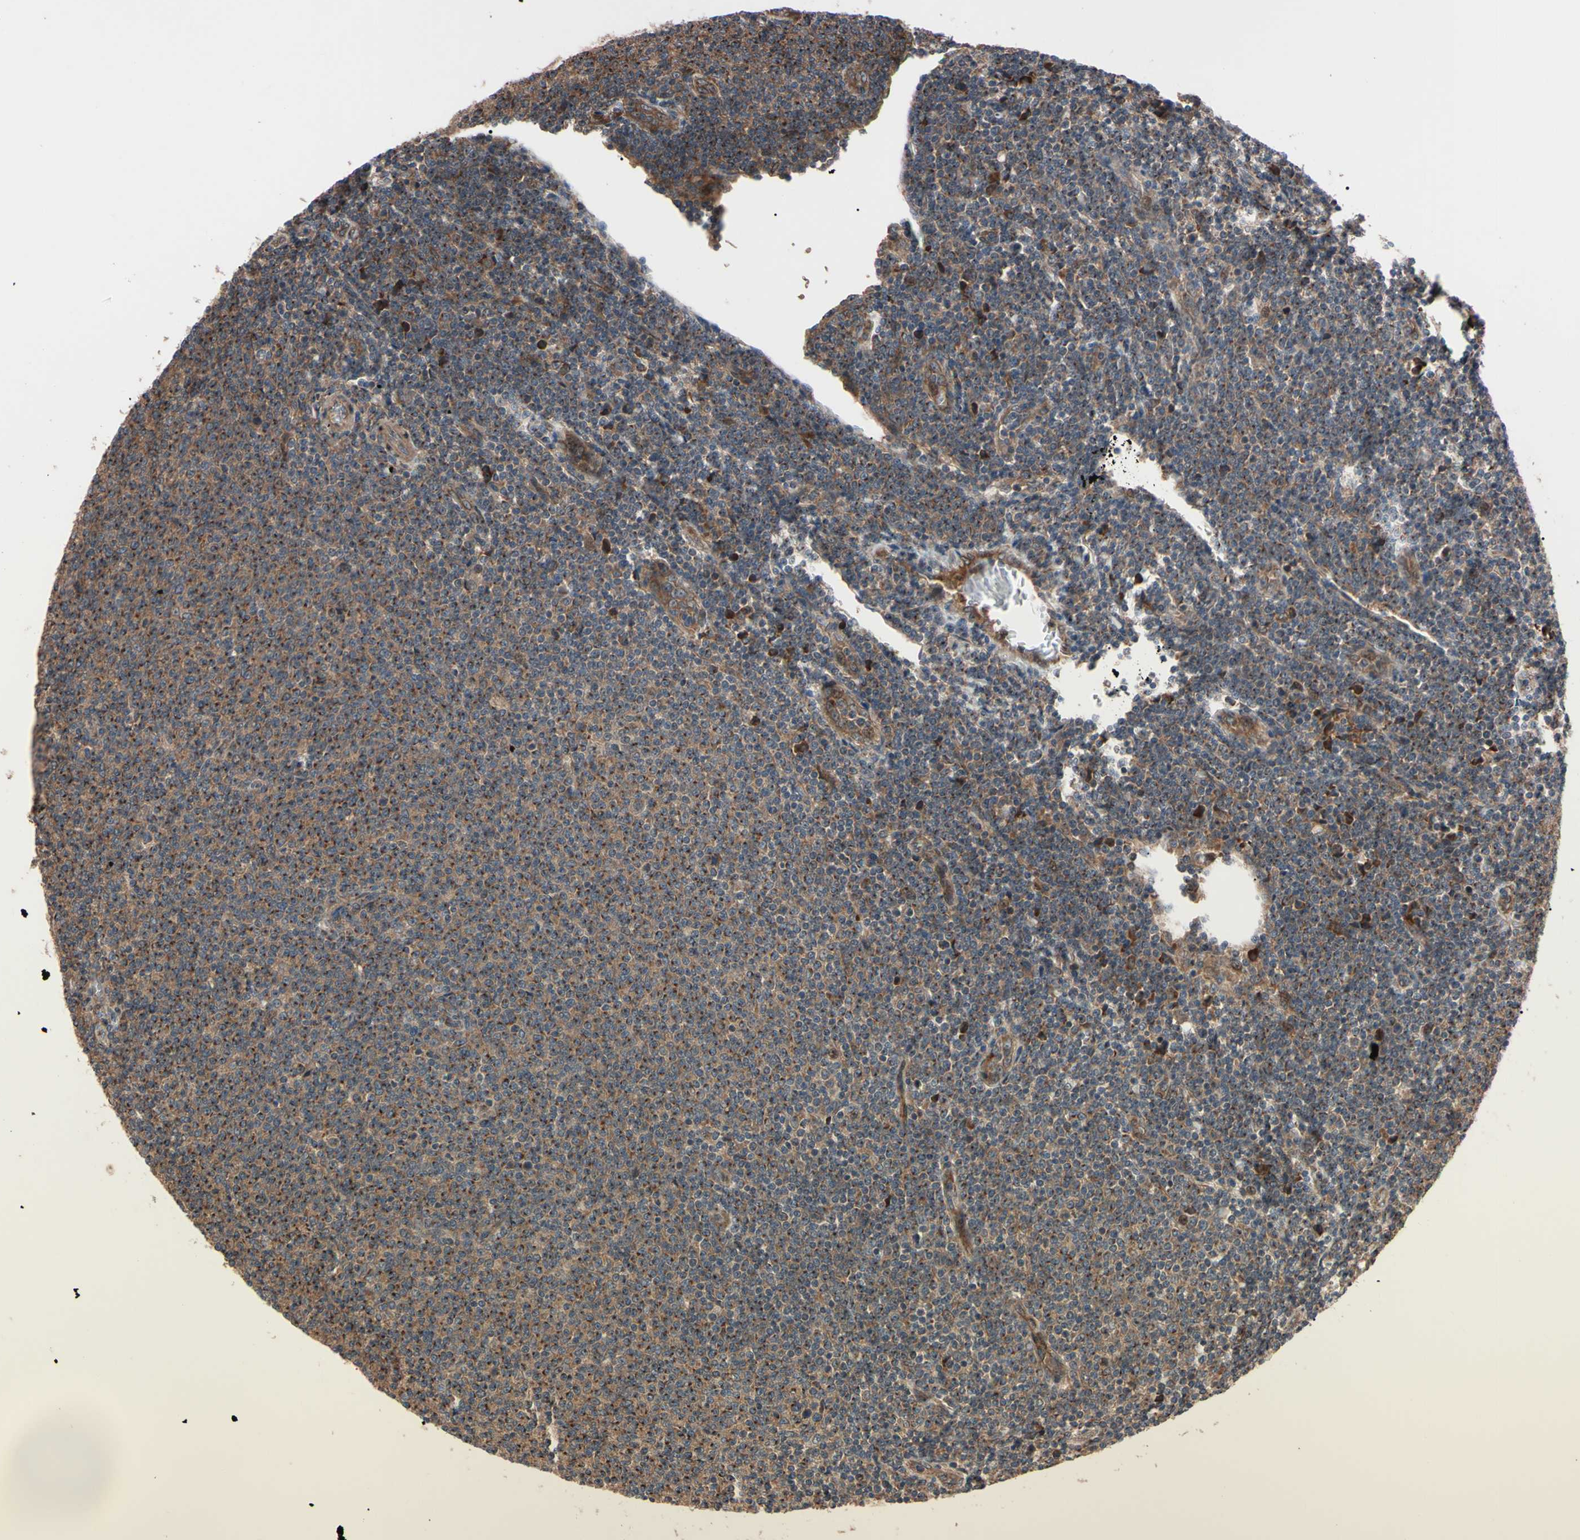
{"staining": {"intensity": "strong", "quantity": ">75%", "location": "cytoplasmic/membranous"}, "tissue": "lymphoma", "cell_type": "Tumor cells", "image_type": "cancer", "snomed": [{"axis": "morphology", "description": "Malignant lymphoma, non-Hodgkin's type, Low grade"}, {"axis": "topography", "description": "Lymph node"}], "caption": "Immunohistochemical staining of human malignant lymphoma, non-Hodgkin's type (low-grade) exhibits strong cytoplasmic/membranous protein expression in about >75% of tumor cells. The protein is stained brown, and the nuclei are stained in blue (DAB (3,3'-diaminobenzidine) IHC with brightfield microscopy, high magnification).", "gene": "GUCY1B1", "patient": {"sex": "male", "age": 66}}